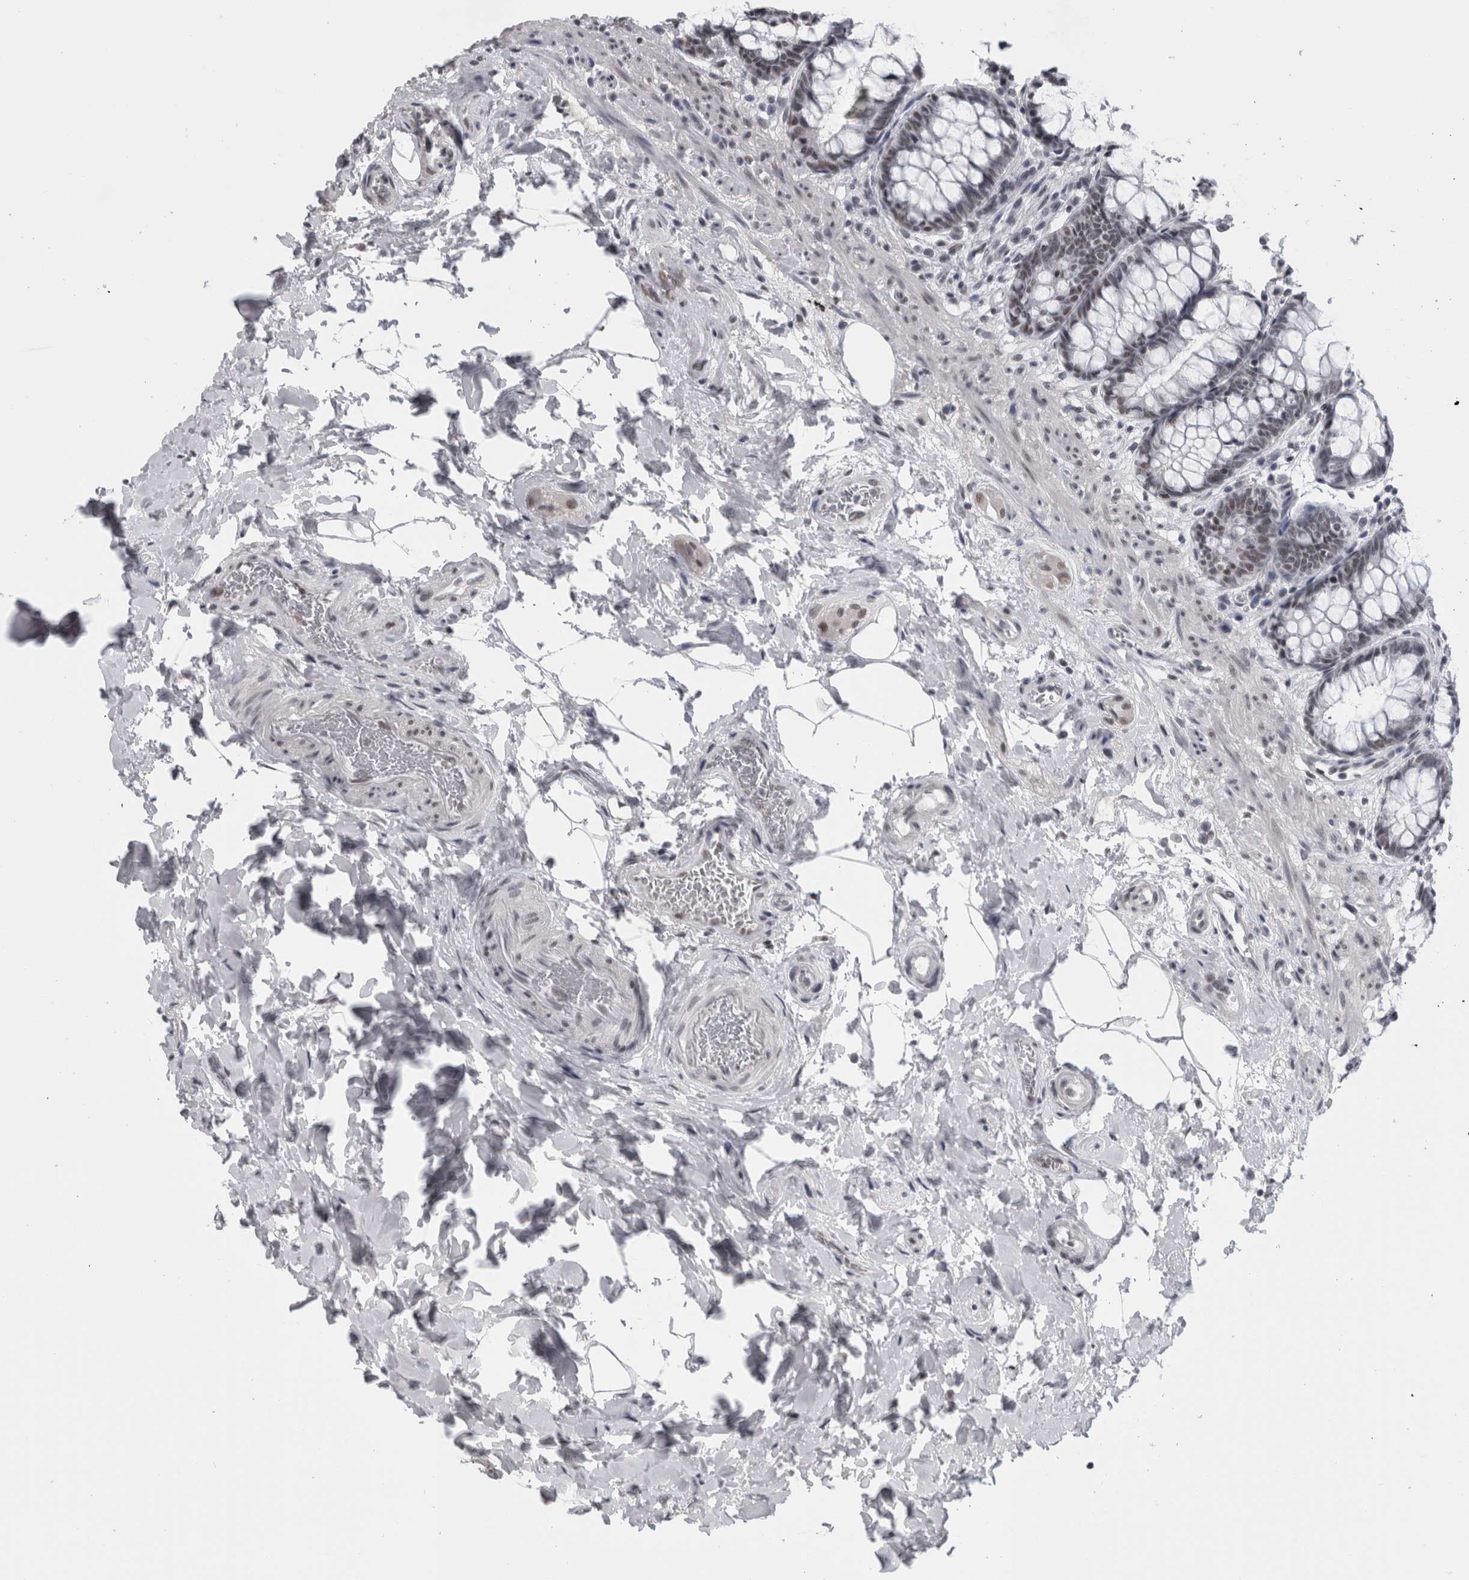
{"staining": {"intensity": "weak", "quantity": "25%-75%", "location": "nuclear"}, "tissue": "rectum", "cell_type": "Glandular cells", "image_type": "normal", "snomed": [{"axis": "morphology", "description": "Normal tissue, NOS"}, {"axis": "topography", "description": "Rectum"}], "caption": "Immunohistochemistry image of normal rectum: human rectum stained using immunohistochemistry exhibits low levels of weak protein expression localized specifically in the nuclear of glandular cells, appearing as a nuclear brown color.", "gene": "ARID4B", "patient": {"sex": "male", "age": 64}}